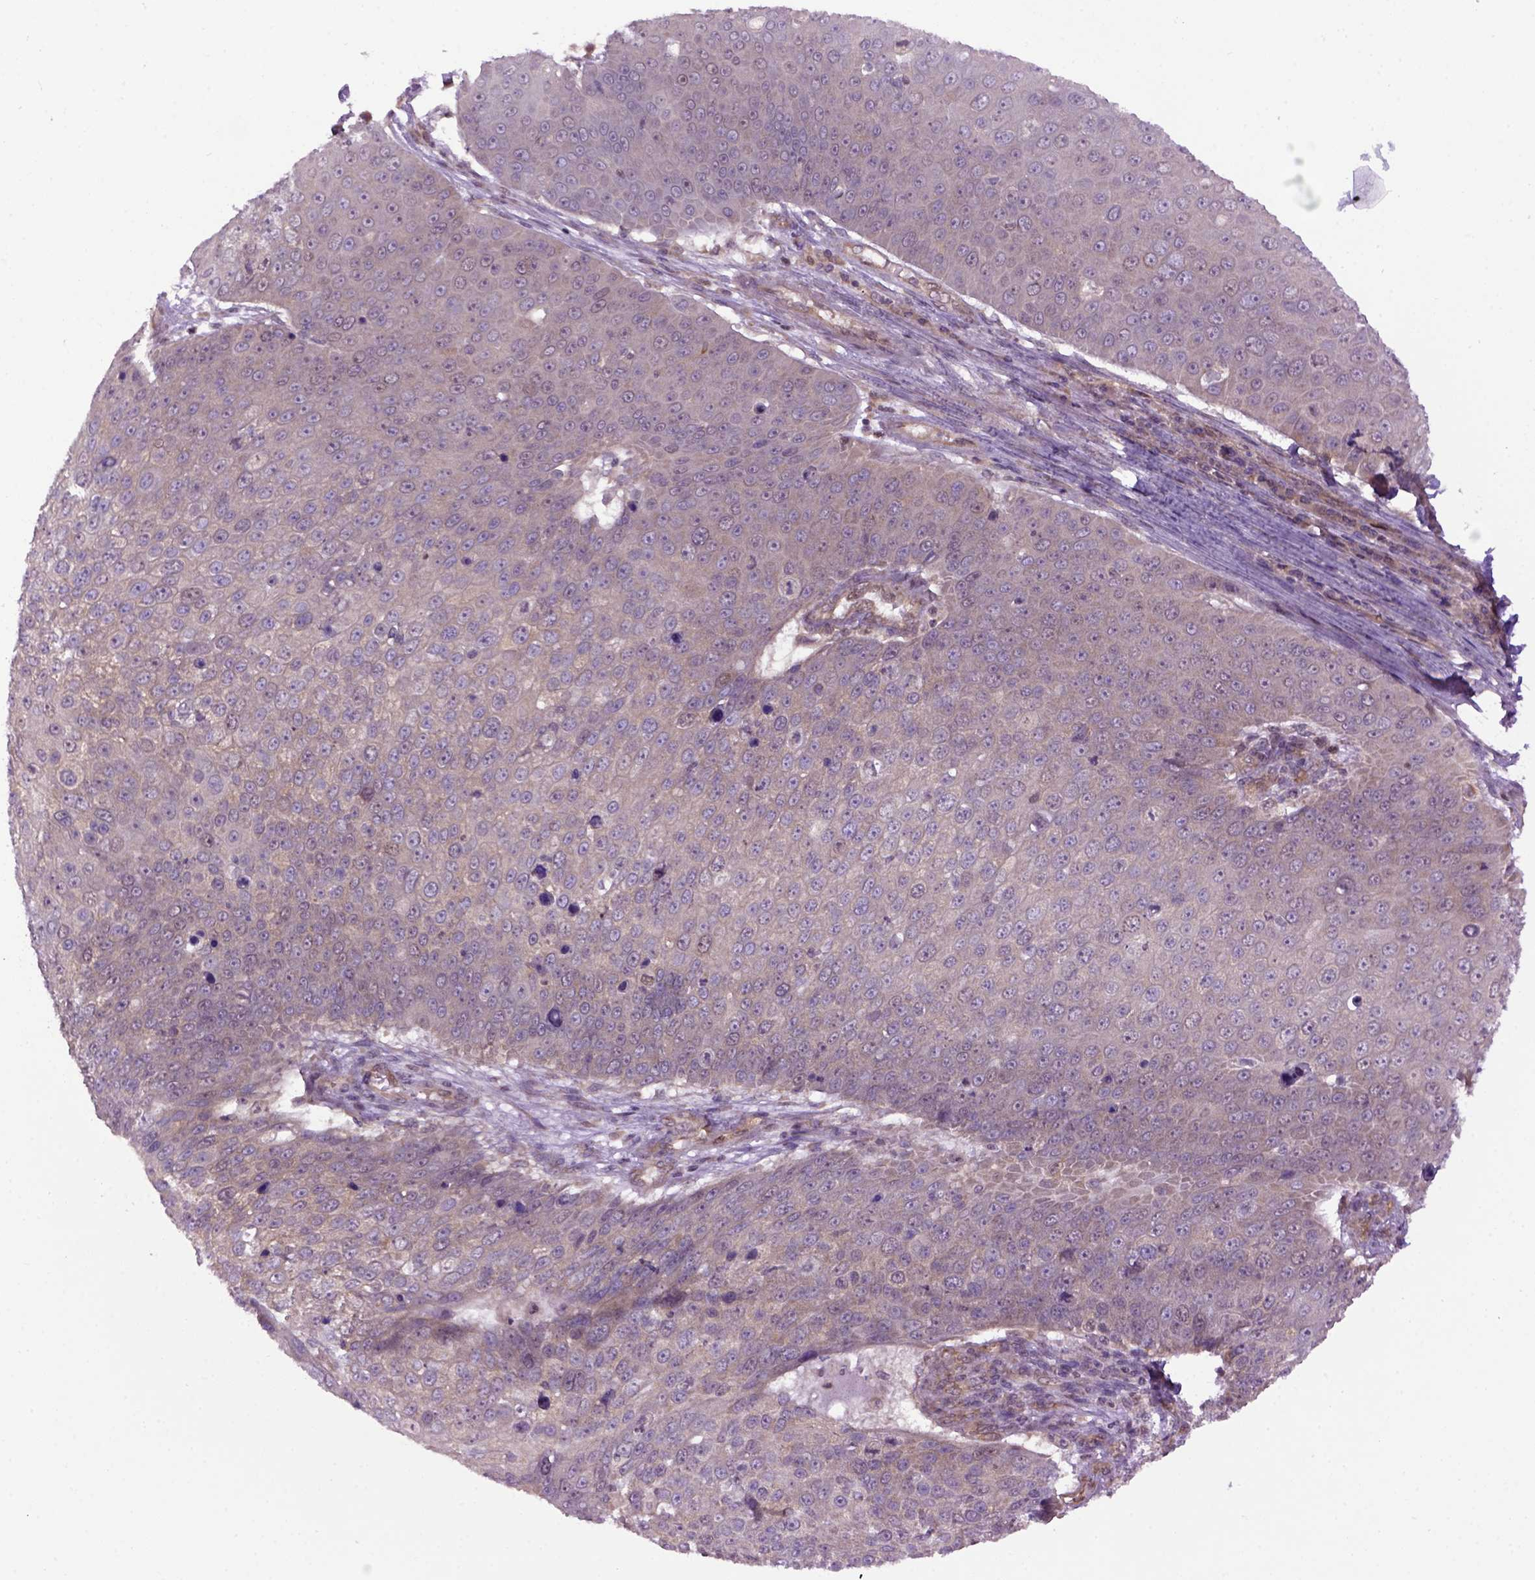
{"staining": {"intensity": "weak", "quantity": ">75%", "location": "cytoplasmic/membranous"}, "tissue": "skin cancer", "cell_type": "Tumor cells", "image_type": "cancer", "snomed": [{"axis": "morphology", "description": "Squamous cell carcinoma, NOS"}, {"axis": "topography", "description": "Skin"}], "caption": "The micrograph shows staining of squamous cell carcinoma (skin), revealing weak cytoplasmic/membranous protein expression (brown color) within tumor cells.", "gene": "WDR48", "patient": {"sex": "male", "age": 71}}